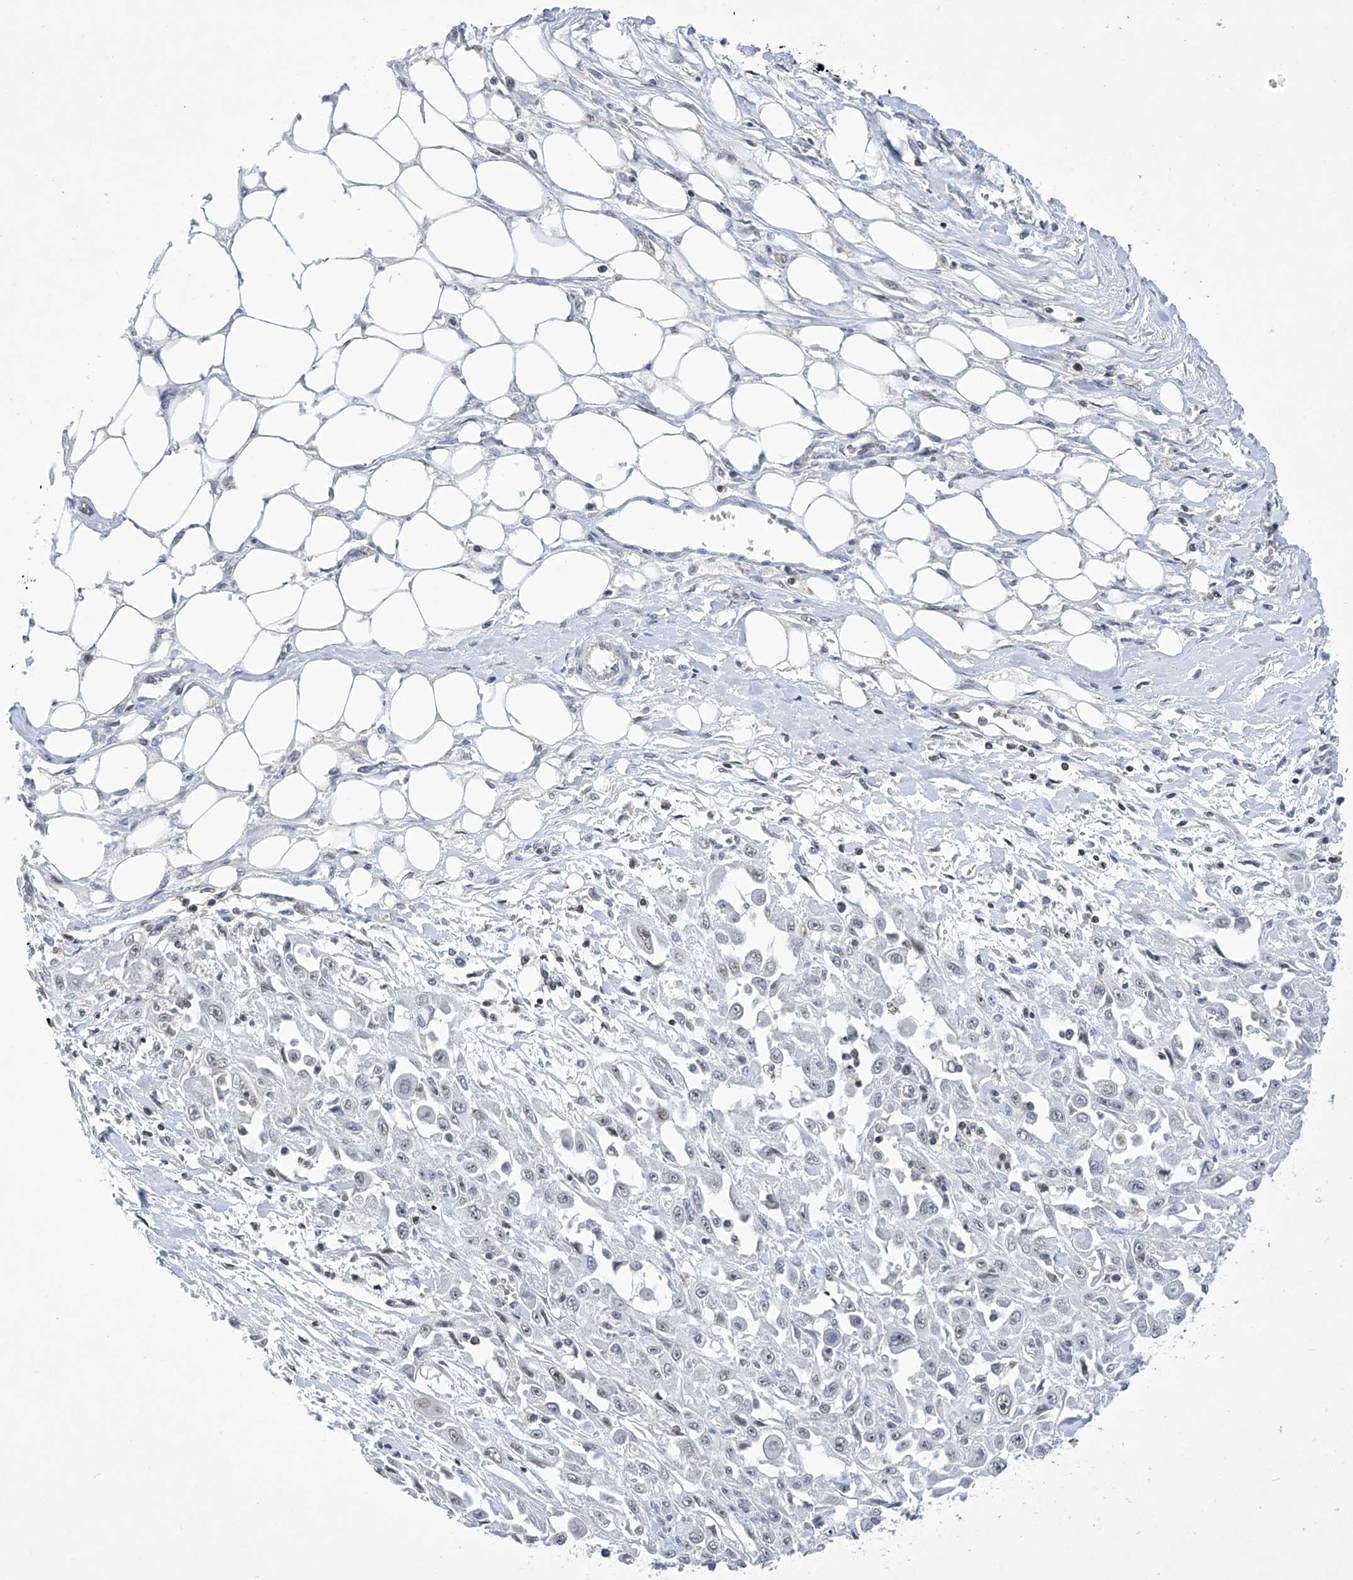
{"staining": {"intensity": "negative", "quantity": "none", "location": "none"}, "tissue": "skin cancer", "cell_type": "Tumor cells", "image_type": "cancer", "snomed": [{"axis": "morphology", "description": "Squamous cell carcinoma, NOS"}, {"axis": "morphology", "description": "Squamous cell carcinoma, metastatic, NOS"}, {"axis": "topography", "description": "Skin"}, {"axis": "topography", "description": "Lymph node"}], "caption": "Tumor cells show no significant staining in skin squamous cell carcinoma.", "gene": "MSL3", "patient": {"sex": "male", "age": 75}}